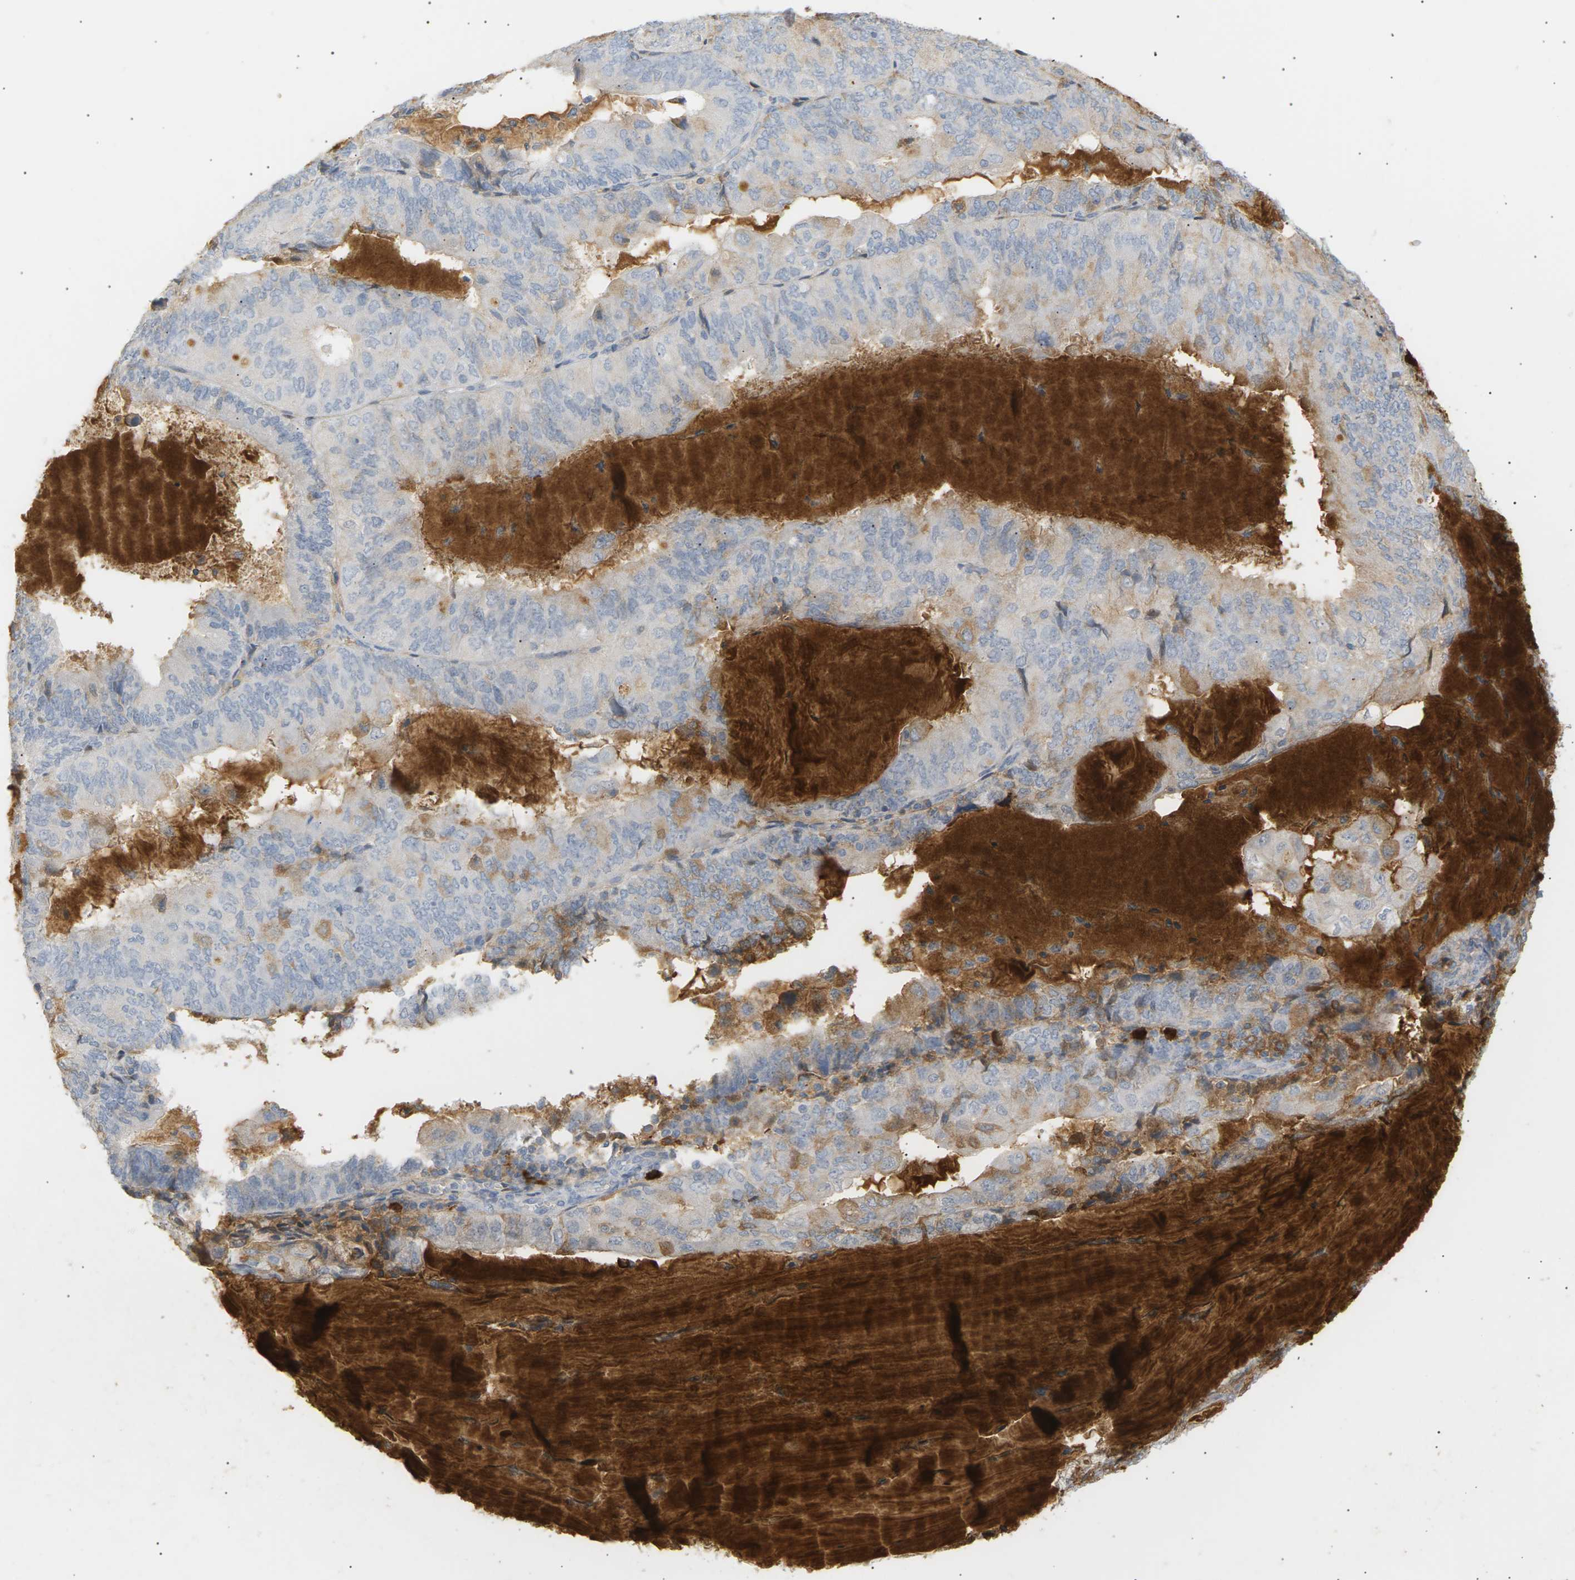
{"staining": {"intensity": "negative", "quantity": "none", "location": "none"}, "tissue": "endometrial cancer", "cell_type": "Tumor cells", "image_type": "cancer", "snomed": [{"axis": "morphology", "description": "Adenocarcinoma, NOS"}, {"axis": "topography", "description": "Endometrium"}], "caption": "Micrograph shows no protein positivity in tumor cells of endometrial cancer (adenocarcinoma) tissue.", "gene": "IGLC3", "patient": {"sex": "female", "age": 81}}